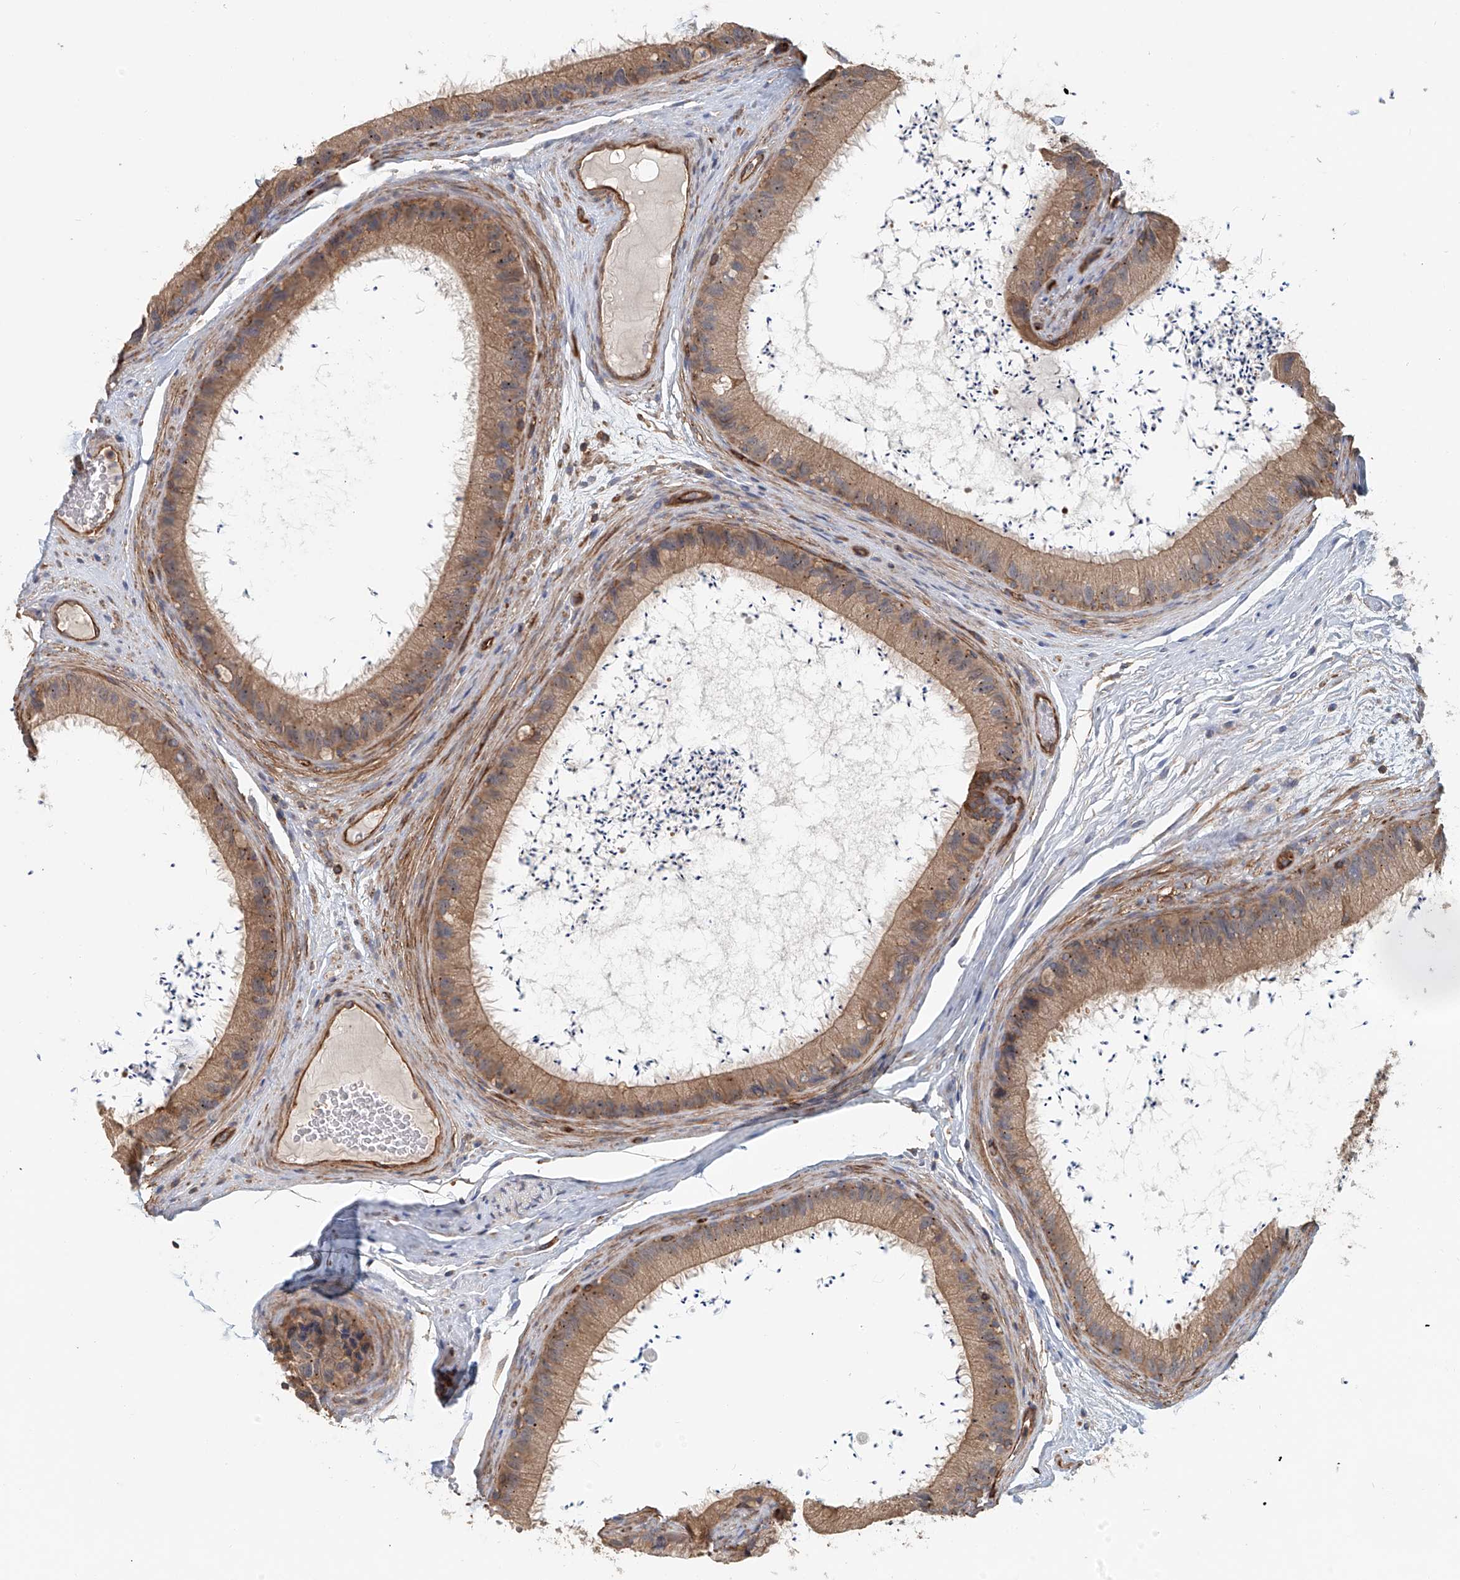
{"staining": {"intensity": "moderate", "quantity": ">75%", "location": "cytoplasmic/membranous"}, "tissue": "epididymis", "cell_type": "Glandular cells", "image_type": "normal", "snomed": [{"axis": "morphology", "description": "Normal tissue, NOS"}, {"axis": "topography", "description": "Epididymis, spermatic cord, NOS"}], "caption": "IHC image of benign epididymis stained for a protein (brown), which shows medium levels of moderate cytoplasmic/membranous positivity in approximately >75% of glandular cells.", "gene": "FRYL", "patient": {"sex": "male", "age": 50}}